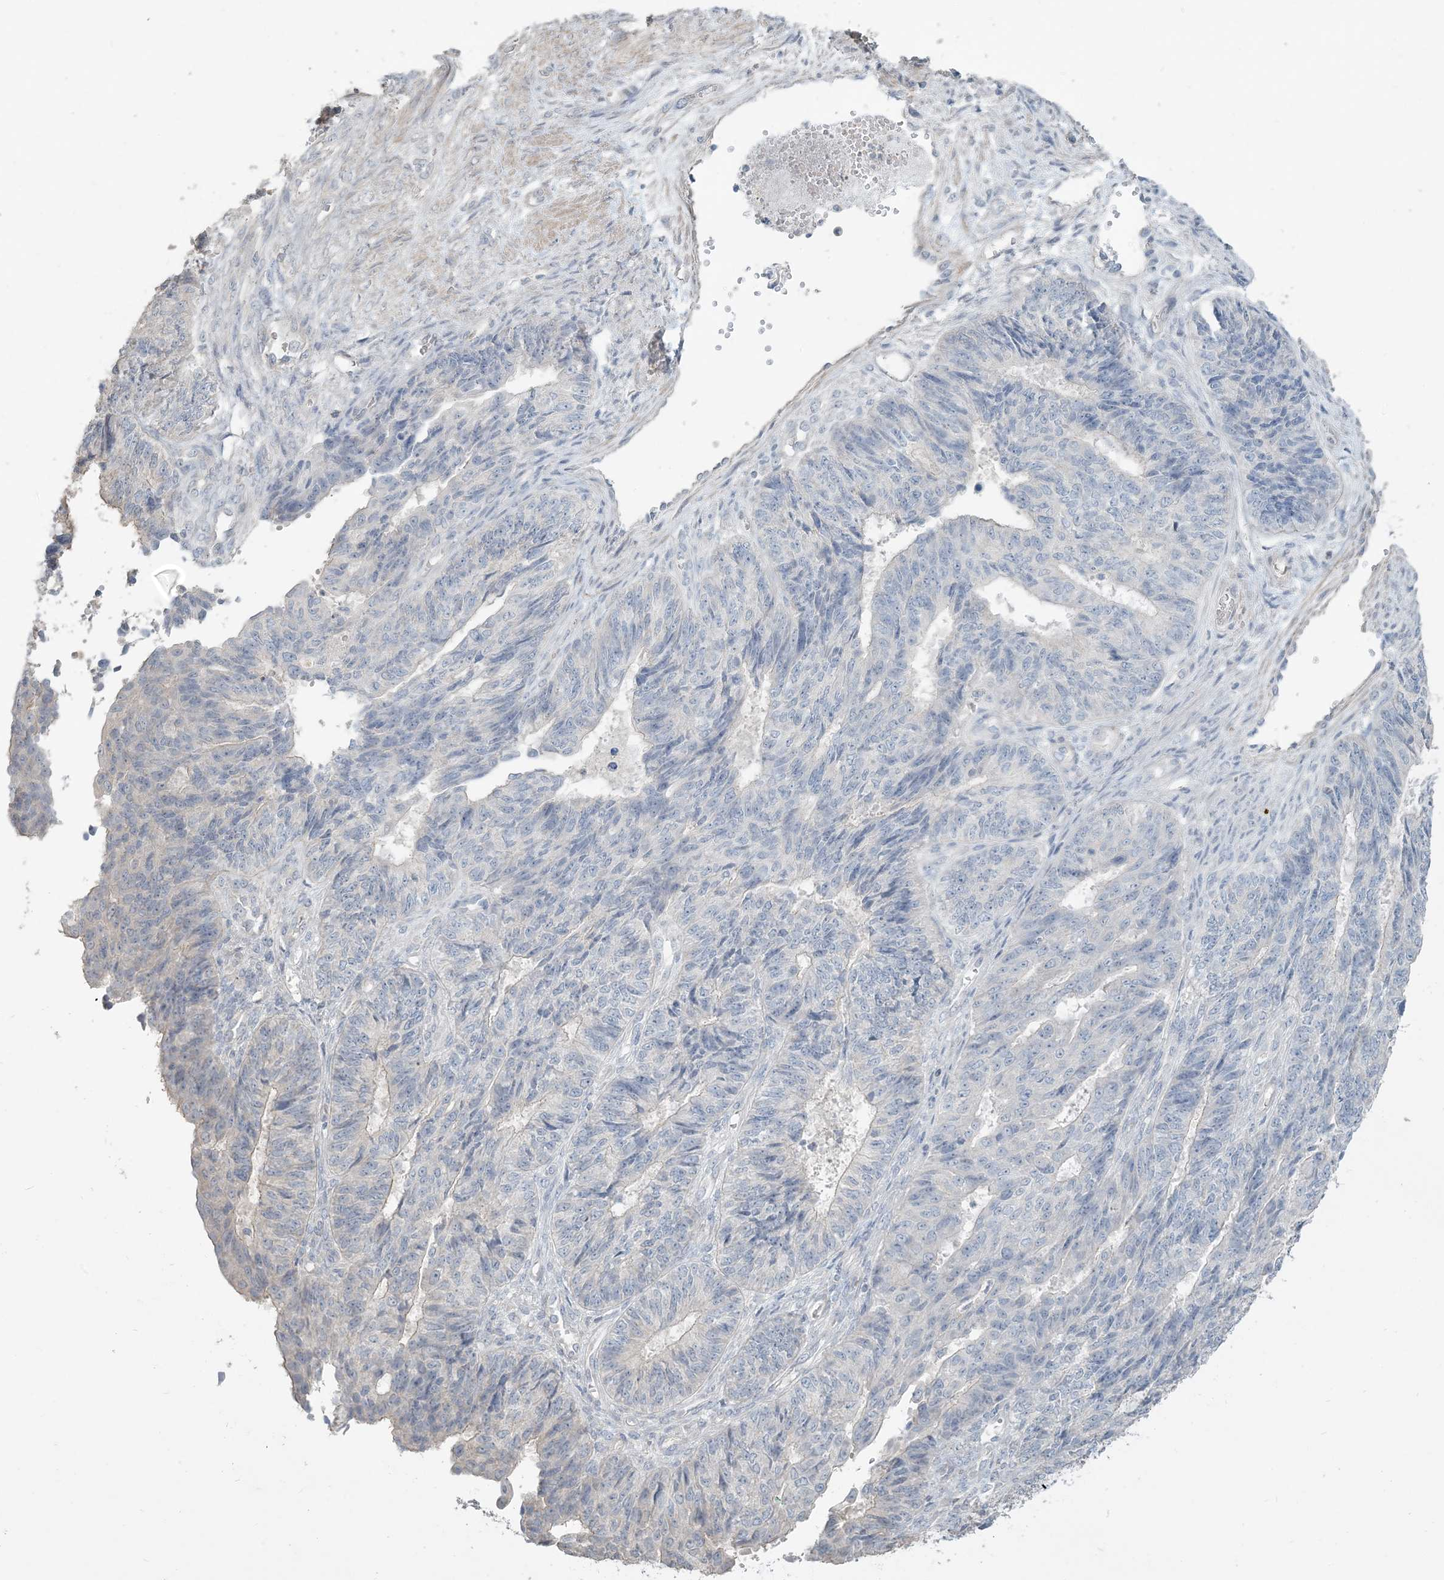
{"staining": {"intensity": "negative", "quantity": "none", "location": "none"}, "tissue": "endometrial cancer", "cell_type": "Tumor cells", "image_type": "cancer", "snomed": [{"axis": "morphology", "description": "Adenocarcinoma, NOS"}, {"axis": "topography", "description": "Endometrium"}], "caption": "High power microscopy histopathology image of an immunohistochemistry histopathology image of endometrial cancer (adenocarcinoma), revealing no significant positivity in tumor cells.", "gene": "NPHS2", "patient": {"sex": "female", "age": 32}}